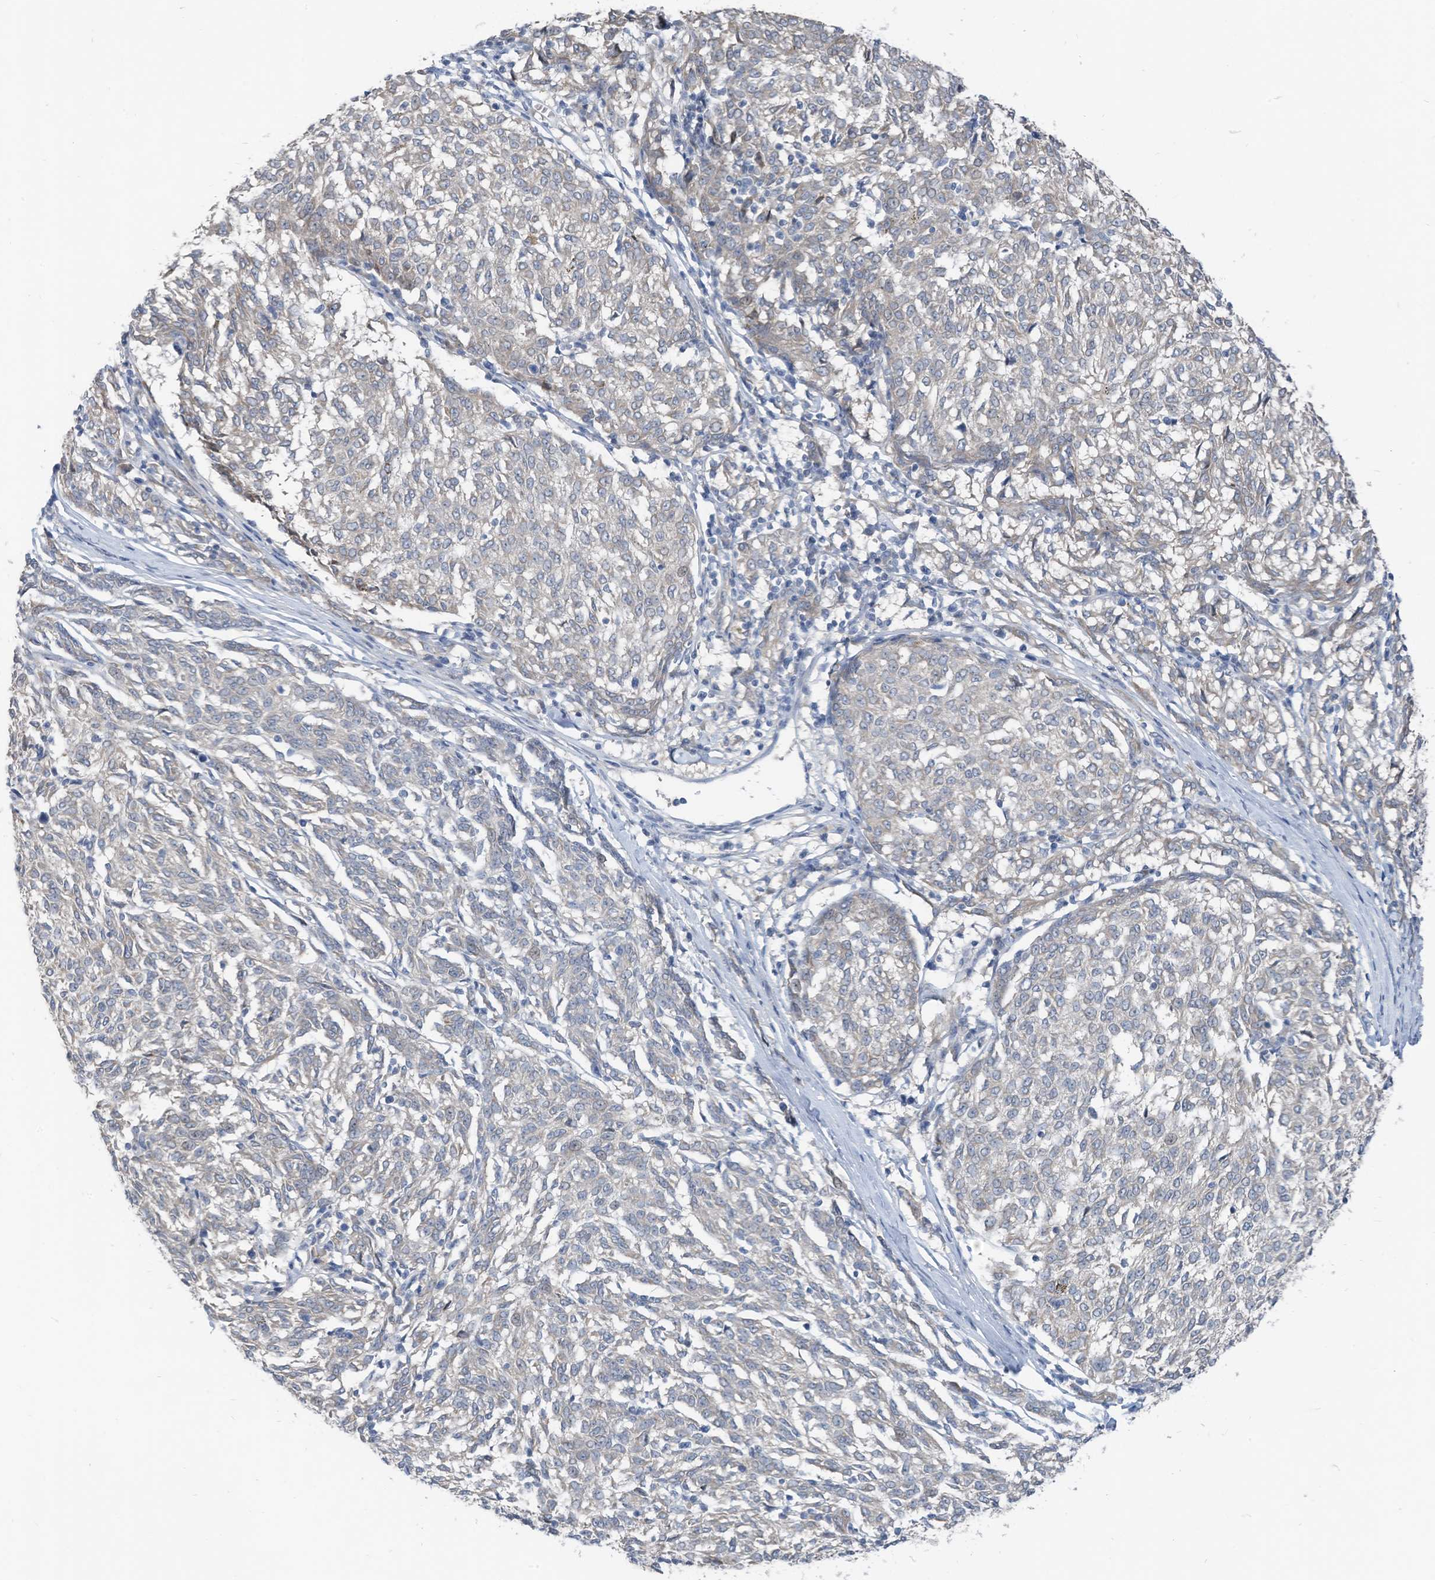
{"staining": {"intensity": "negative", "quantity": "none", "location": "none"}, "tissue": "melanoma", "cell_type": "Tumor cells", "image_type": "cancer", "snomed": [{"axis": "morphology", "description": "Malignant melanoma, NOS"}, {"axis": "topography", "description": "Skin"}], "caption": "This is a image of immunohistochemistry (IHC) staining of malignant melanoma, which shows no positivity in tumor cells.", "gene": "LDAH", "patient": {"sex": "female", "age": 72}}